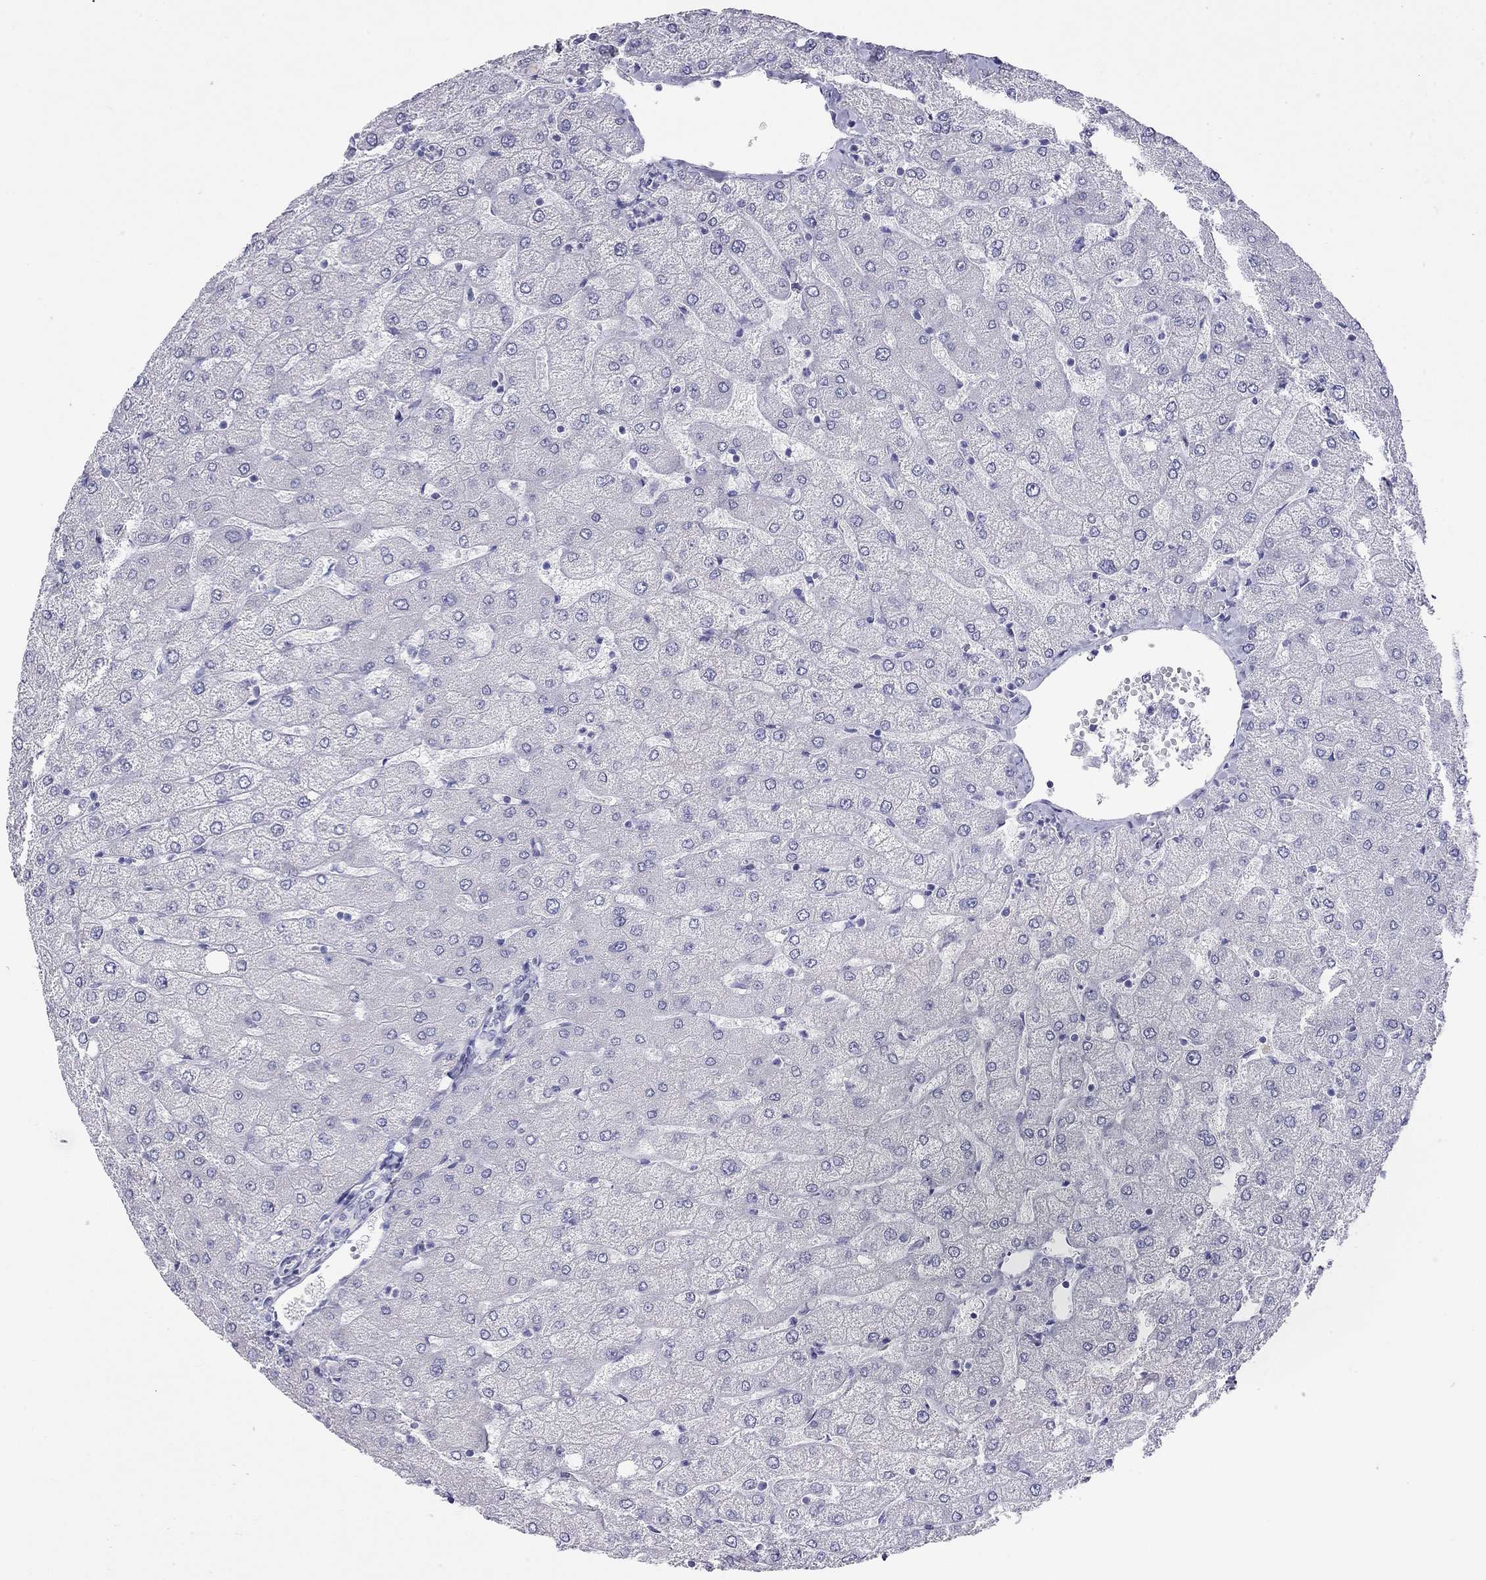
{"staining": {"intensity": "negative", "quantity": "none", "location": "none"}, "tissue": "liver", "cell_type": "Cholangiocytes", "image_type": "normal", "snomed": [{"axis": "morphology", "description": "Normal tissue, NOS"}, {"axis": "topography", "description": "Liver"}], "caption": "The micrograph demonstrates no staining of cholangiocytes in benign liver.", "gene": "DPY19L2", "patient": {"sex": "female", "age": 54}}